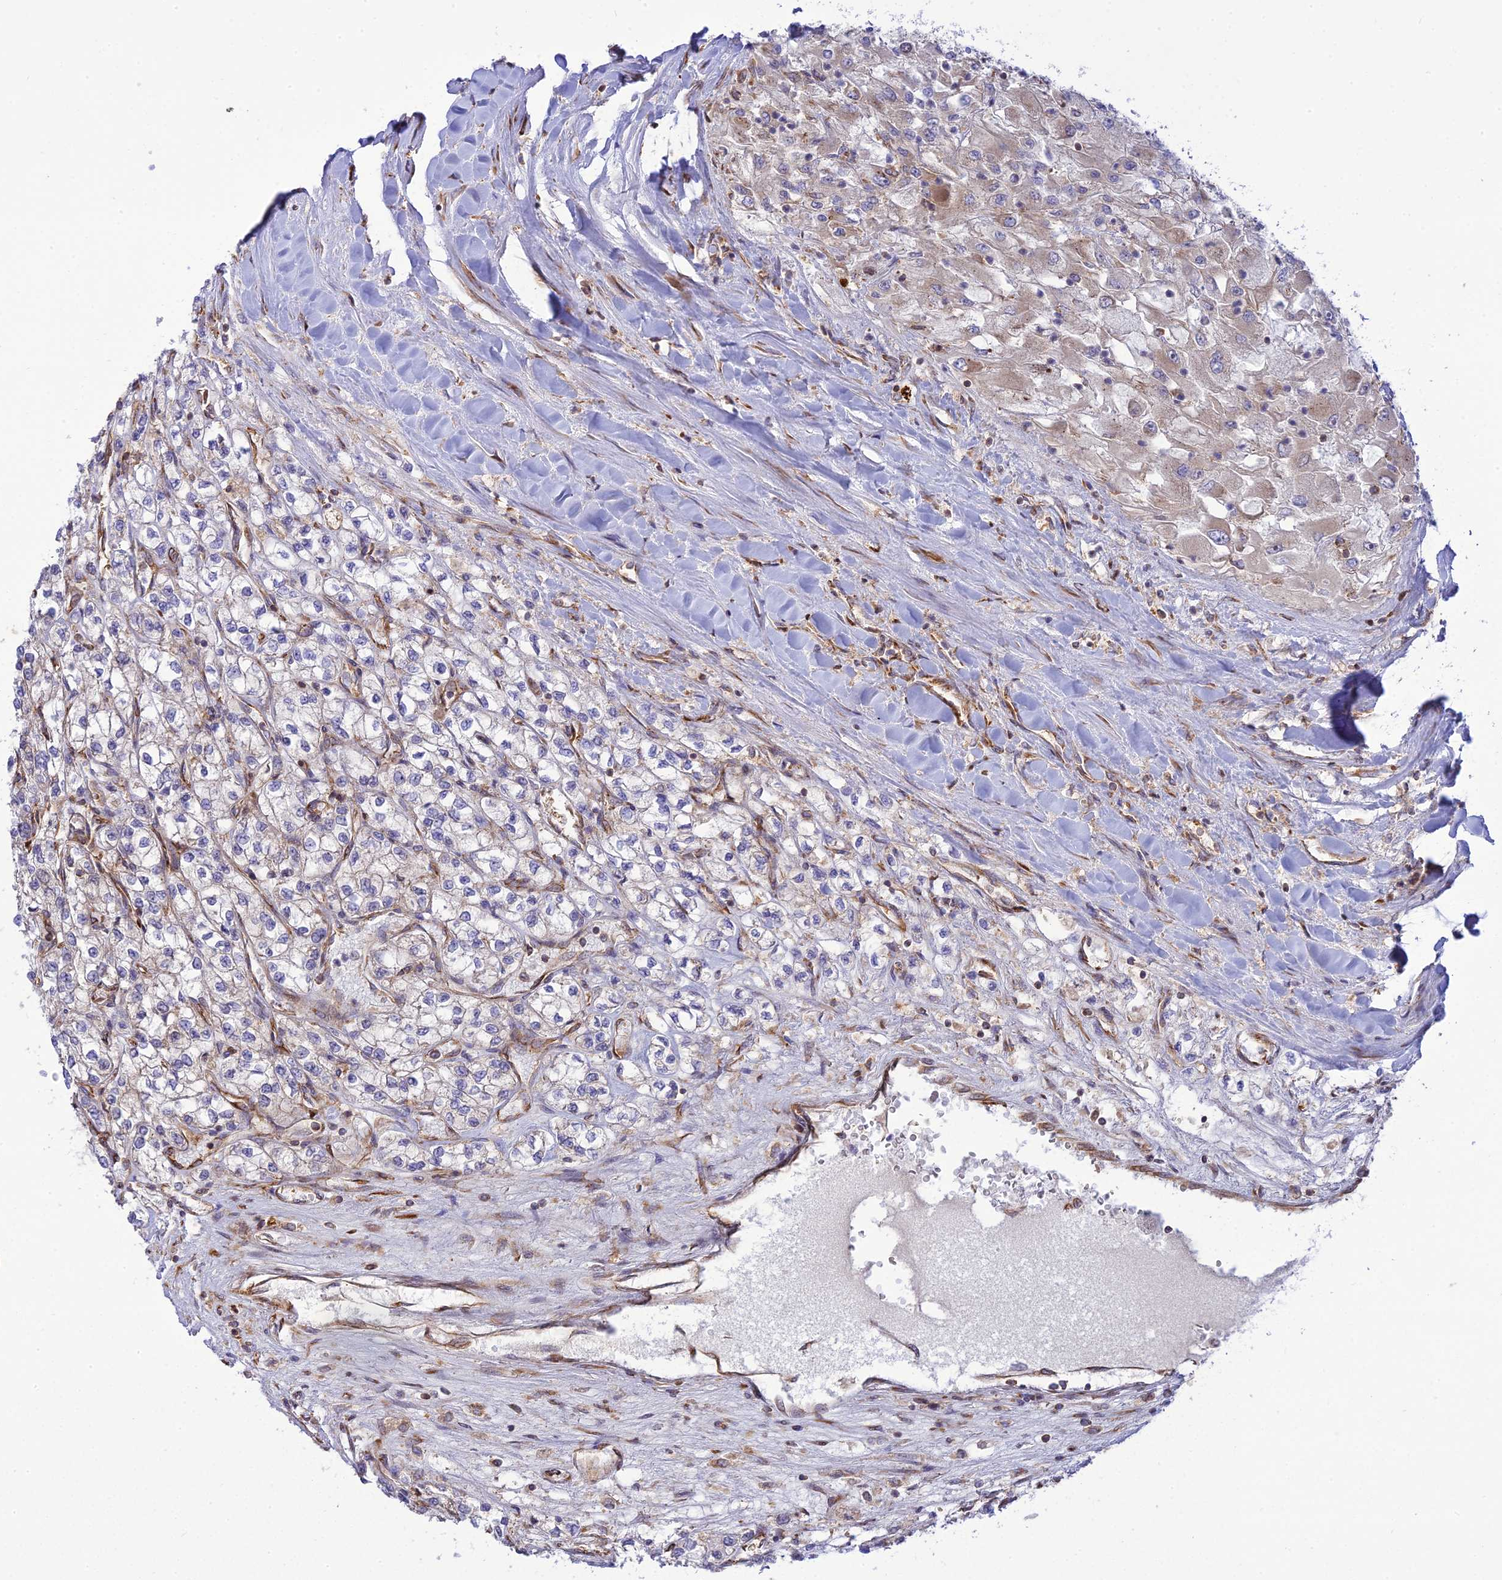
{"staining": {"intensity": "weak", "quantity": "<25%", "location": "cytoplasmic/membranous"}, "tissue": "renal cancer", "cell_type": "Tumor cells", "image_type": "cancer", "snomed": [{"axis": "morphology", "description": "Adenocarcinoma, NOS"}, {"axis": "topography", "description": "Kidney"}], "caption": "This is an immunohistochemistry (IHC) photomicrograph of renal cancer (adenocarcinoma). There is no positivity in tumor cells.", "gene": "PIMREG", "patient": {"sex": "male", "age": 80}}